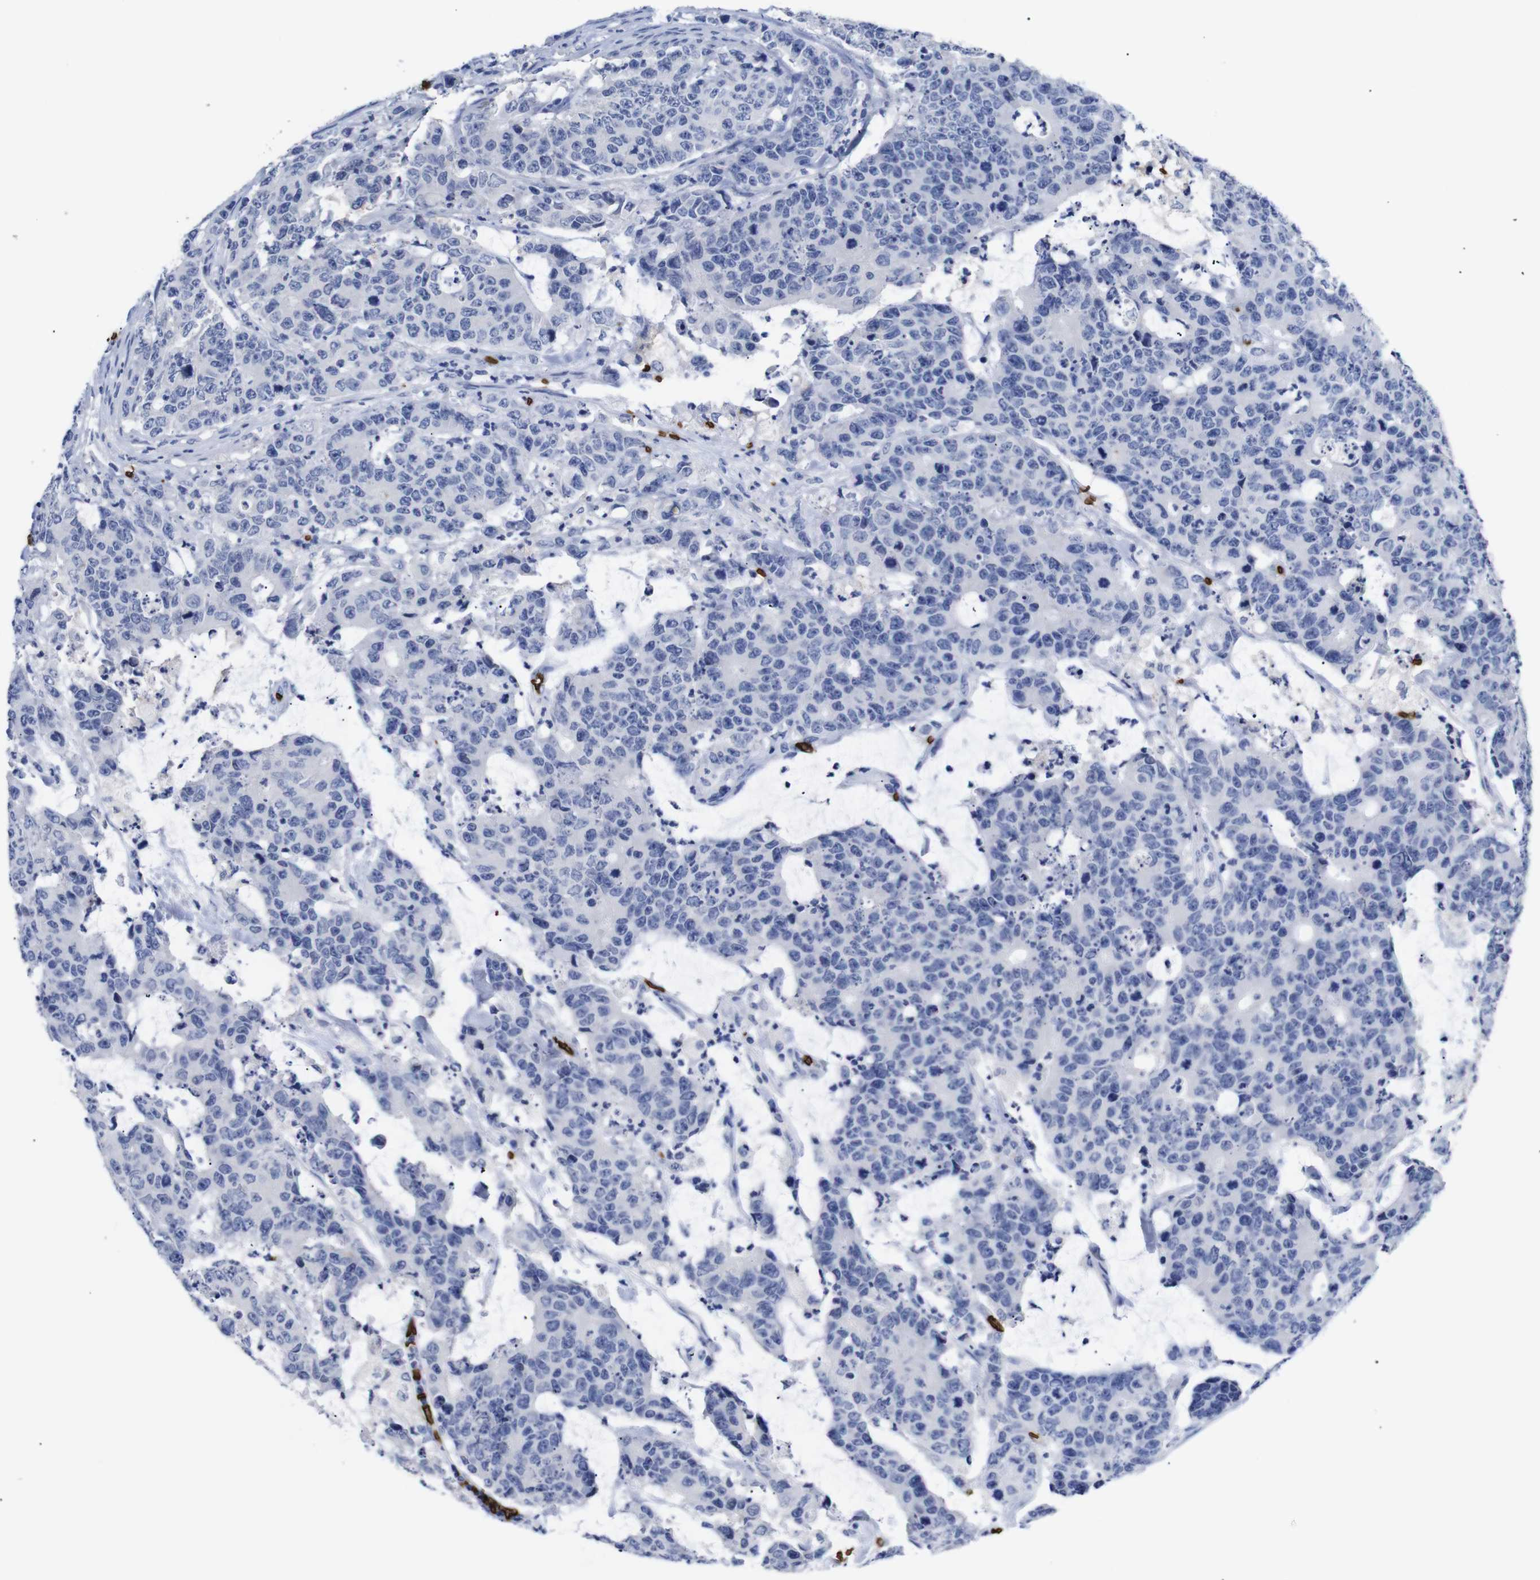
{"staining": {"intensity": "negative", "quantity": "none", "location": "none"}, "tissue": "colorectal cancer", "cell_type": "Tumor cells", "image_type": "cancer", "snomed": [{"axis": "morphology", "description": "Adenocarcinoma, NOS"}, {"axis": "topography", "description": "Colon"}], "caption": "Immunohistochemistry (IHC) histopathology image of colorectal adenocarcinoma stained for a protein (brown), which displays no positivity in tumor cells.", "gene": "S1PR2", "patient": {"sex": "female", "age": 86}}